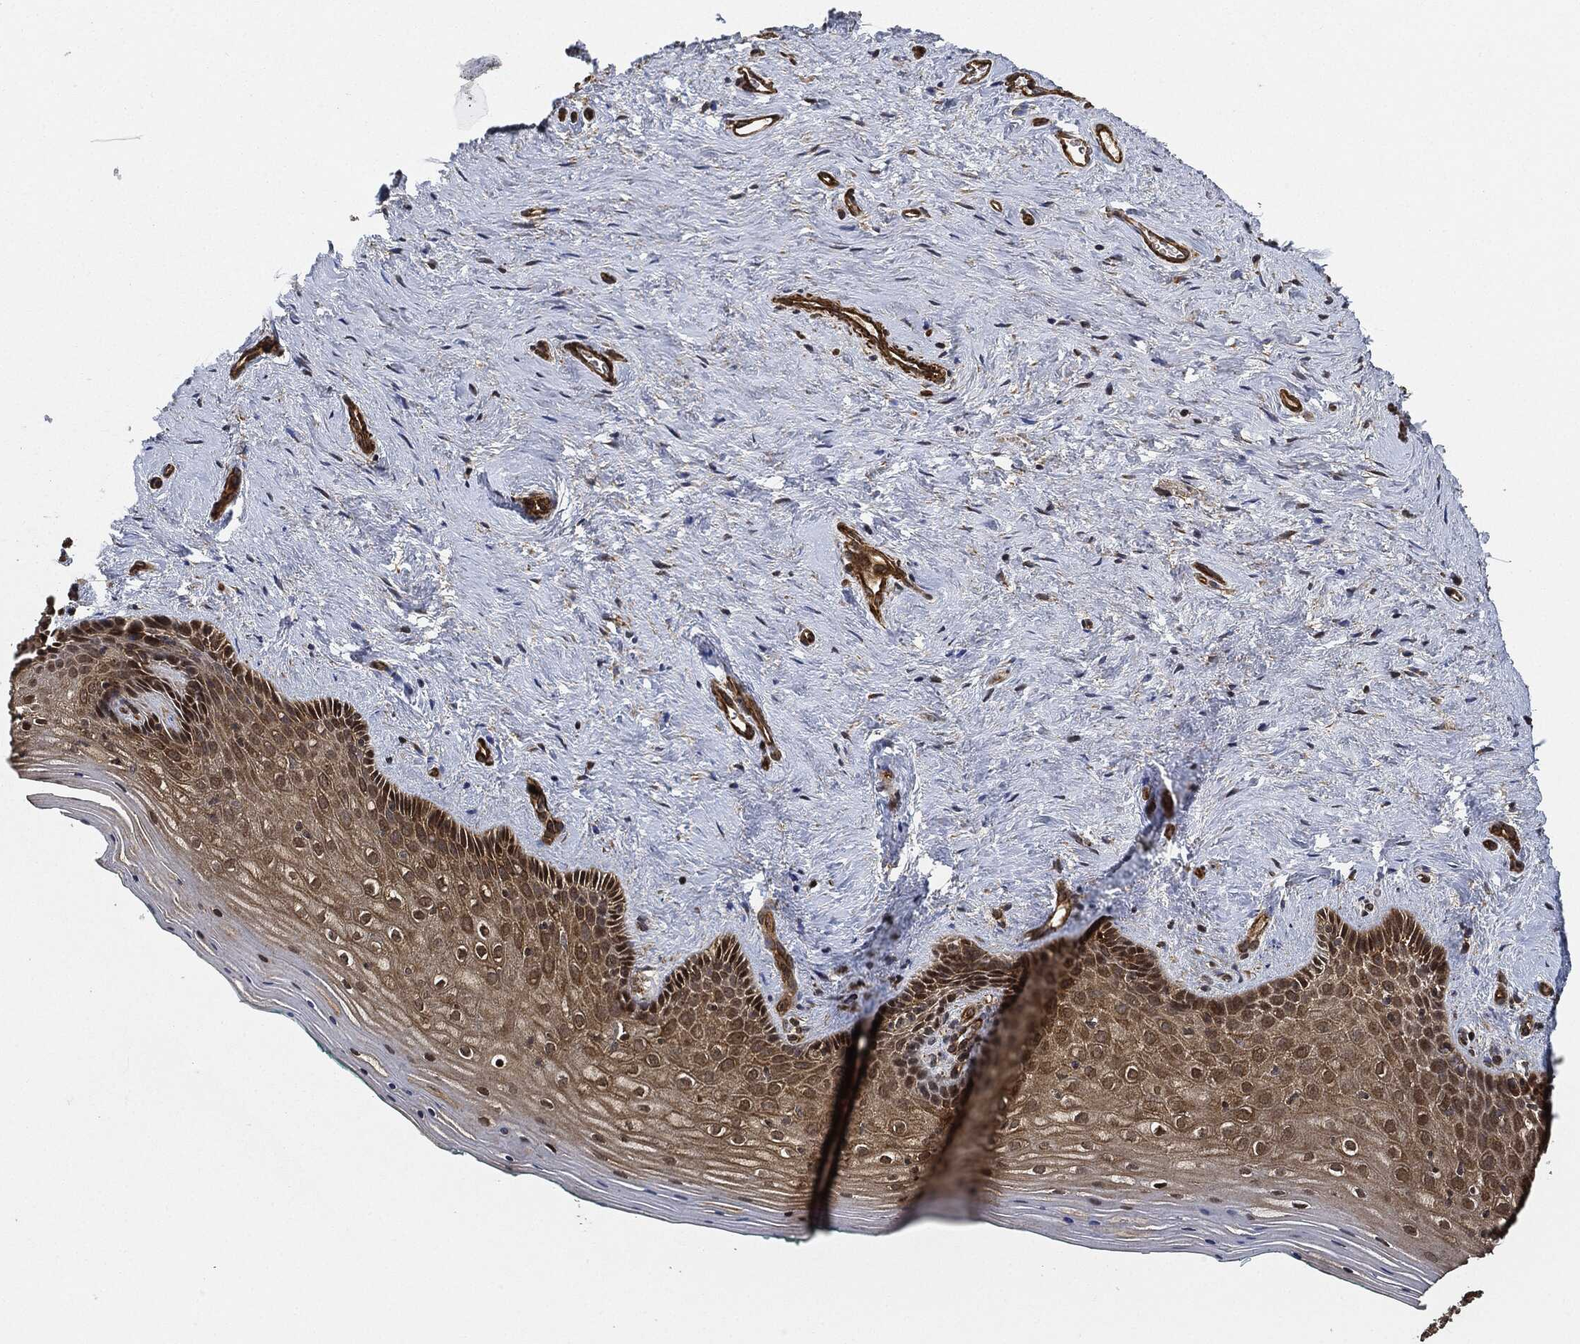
{"staining": {"intensity": "moderate", "quantity": ">75%", "location": "cytoplasmic/membranous"}, "tissue": "vagina", "cell_type": "Squamous epithelial cells", "image_type": "normal", "snomed": [{"axis": "morphology", "description": "Normal tissue, NOS"}, {"axis": "topography", "description": "Vagina"}], "caption": "Vagina stained with DAB (3,3'-diaminobenzidine) immunohistochemistry (IHC) reveals medium levels of moderate cytoplasmic/membranous expression in approximately >75% of squamous epithelial cells.", "gene": "CEP290", "patient": {"sex": "female", "age": 45}}